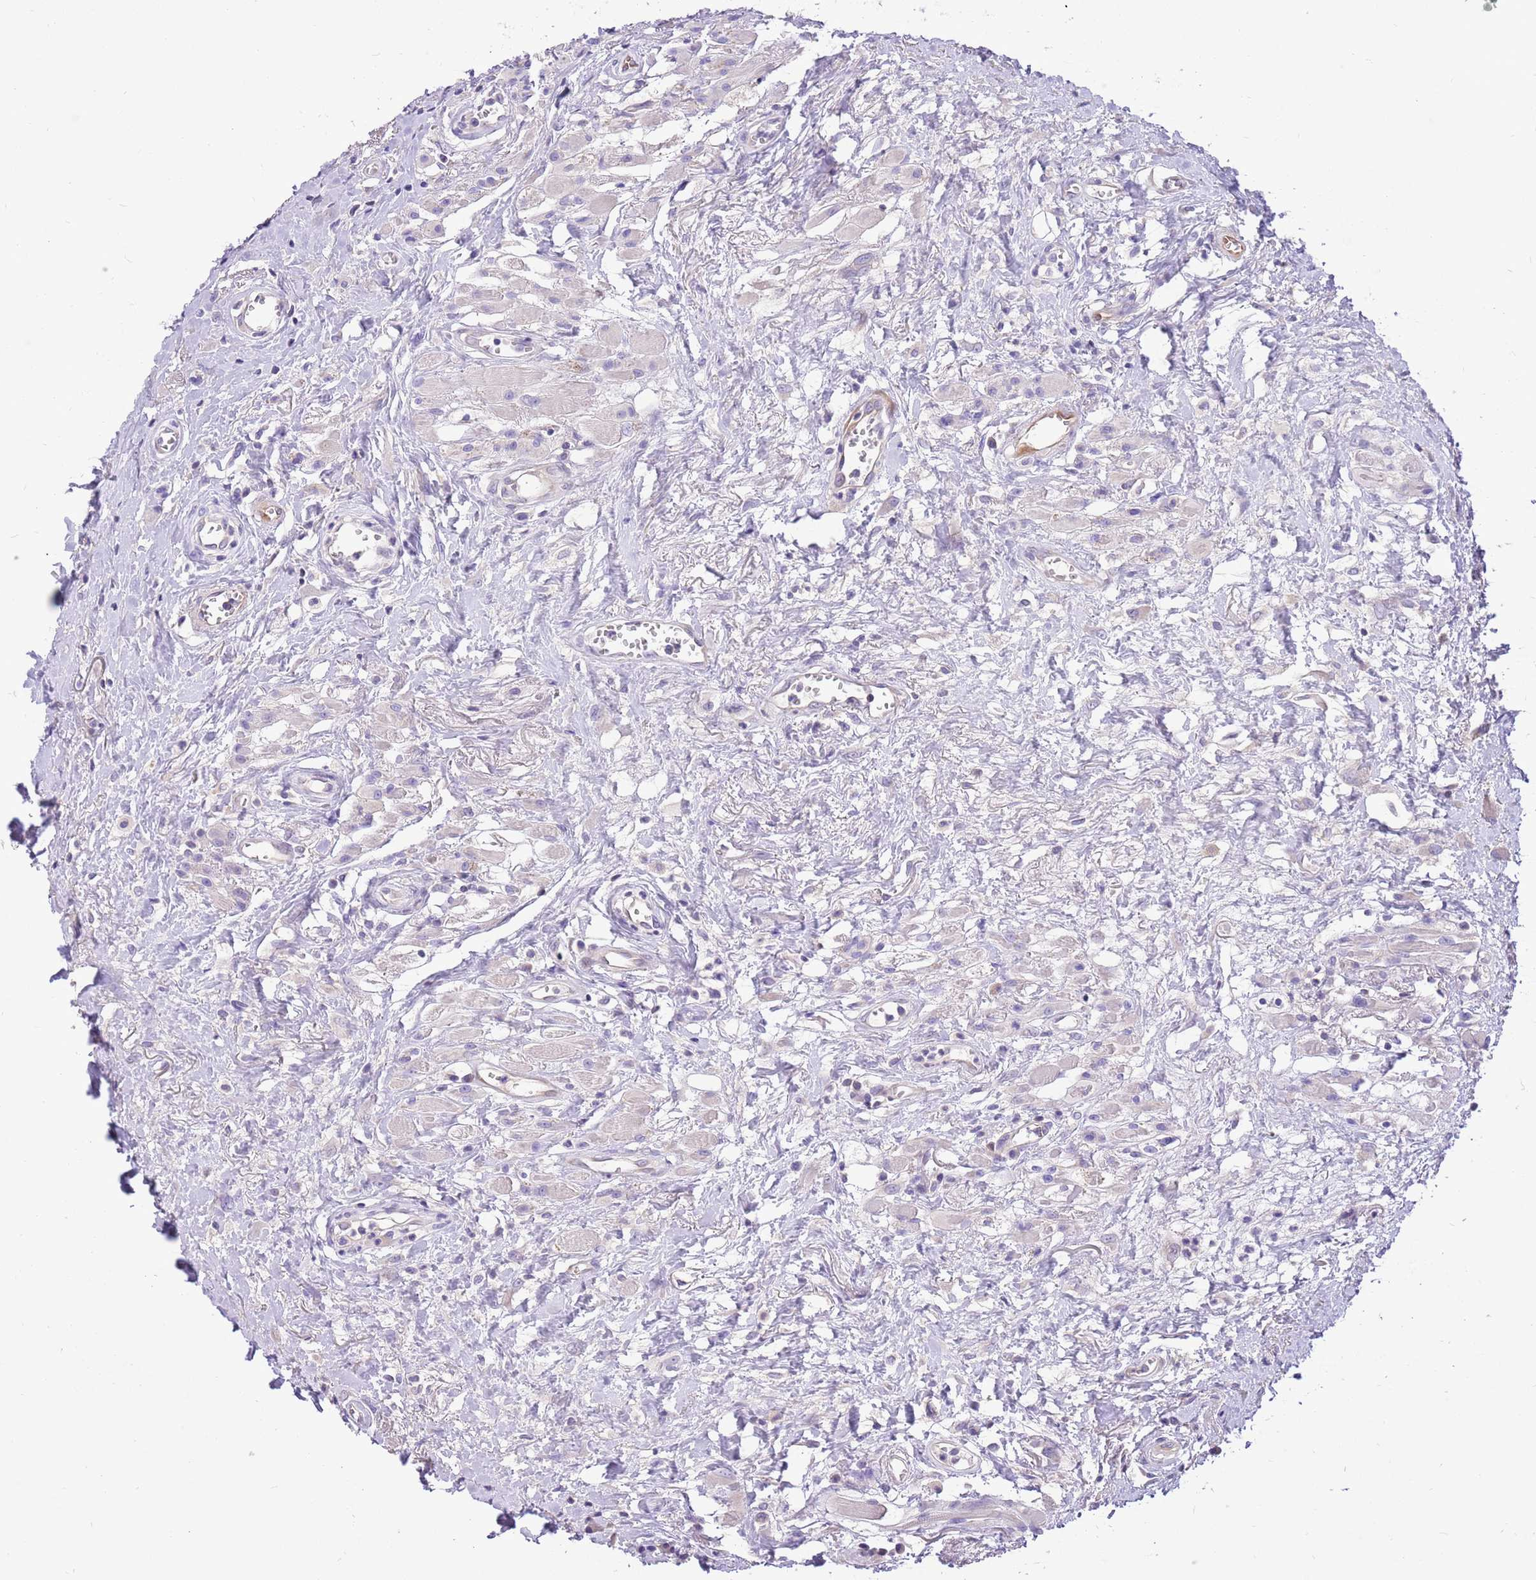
{"staining": {"intensity": "negative", "quantity": "none", "location": "none"}, "tissue": "head and neck cancer", "cell_type": "Tumor cells", "image_type": "cancer", "snomed": [{"axis": "morphology", "description": "Squamous cell carcinoma, NOS"}, {"axis": "topography", "description": "Head-Neck"}], "caption": "A photomicrograph of head and neck cancer (squamous cell carcinoma) stained for a protein exhibits no brown staining in tumor cells.", "gene": "GLCE", "patient": {"sex": "female", "age": 70}}